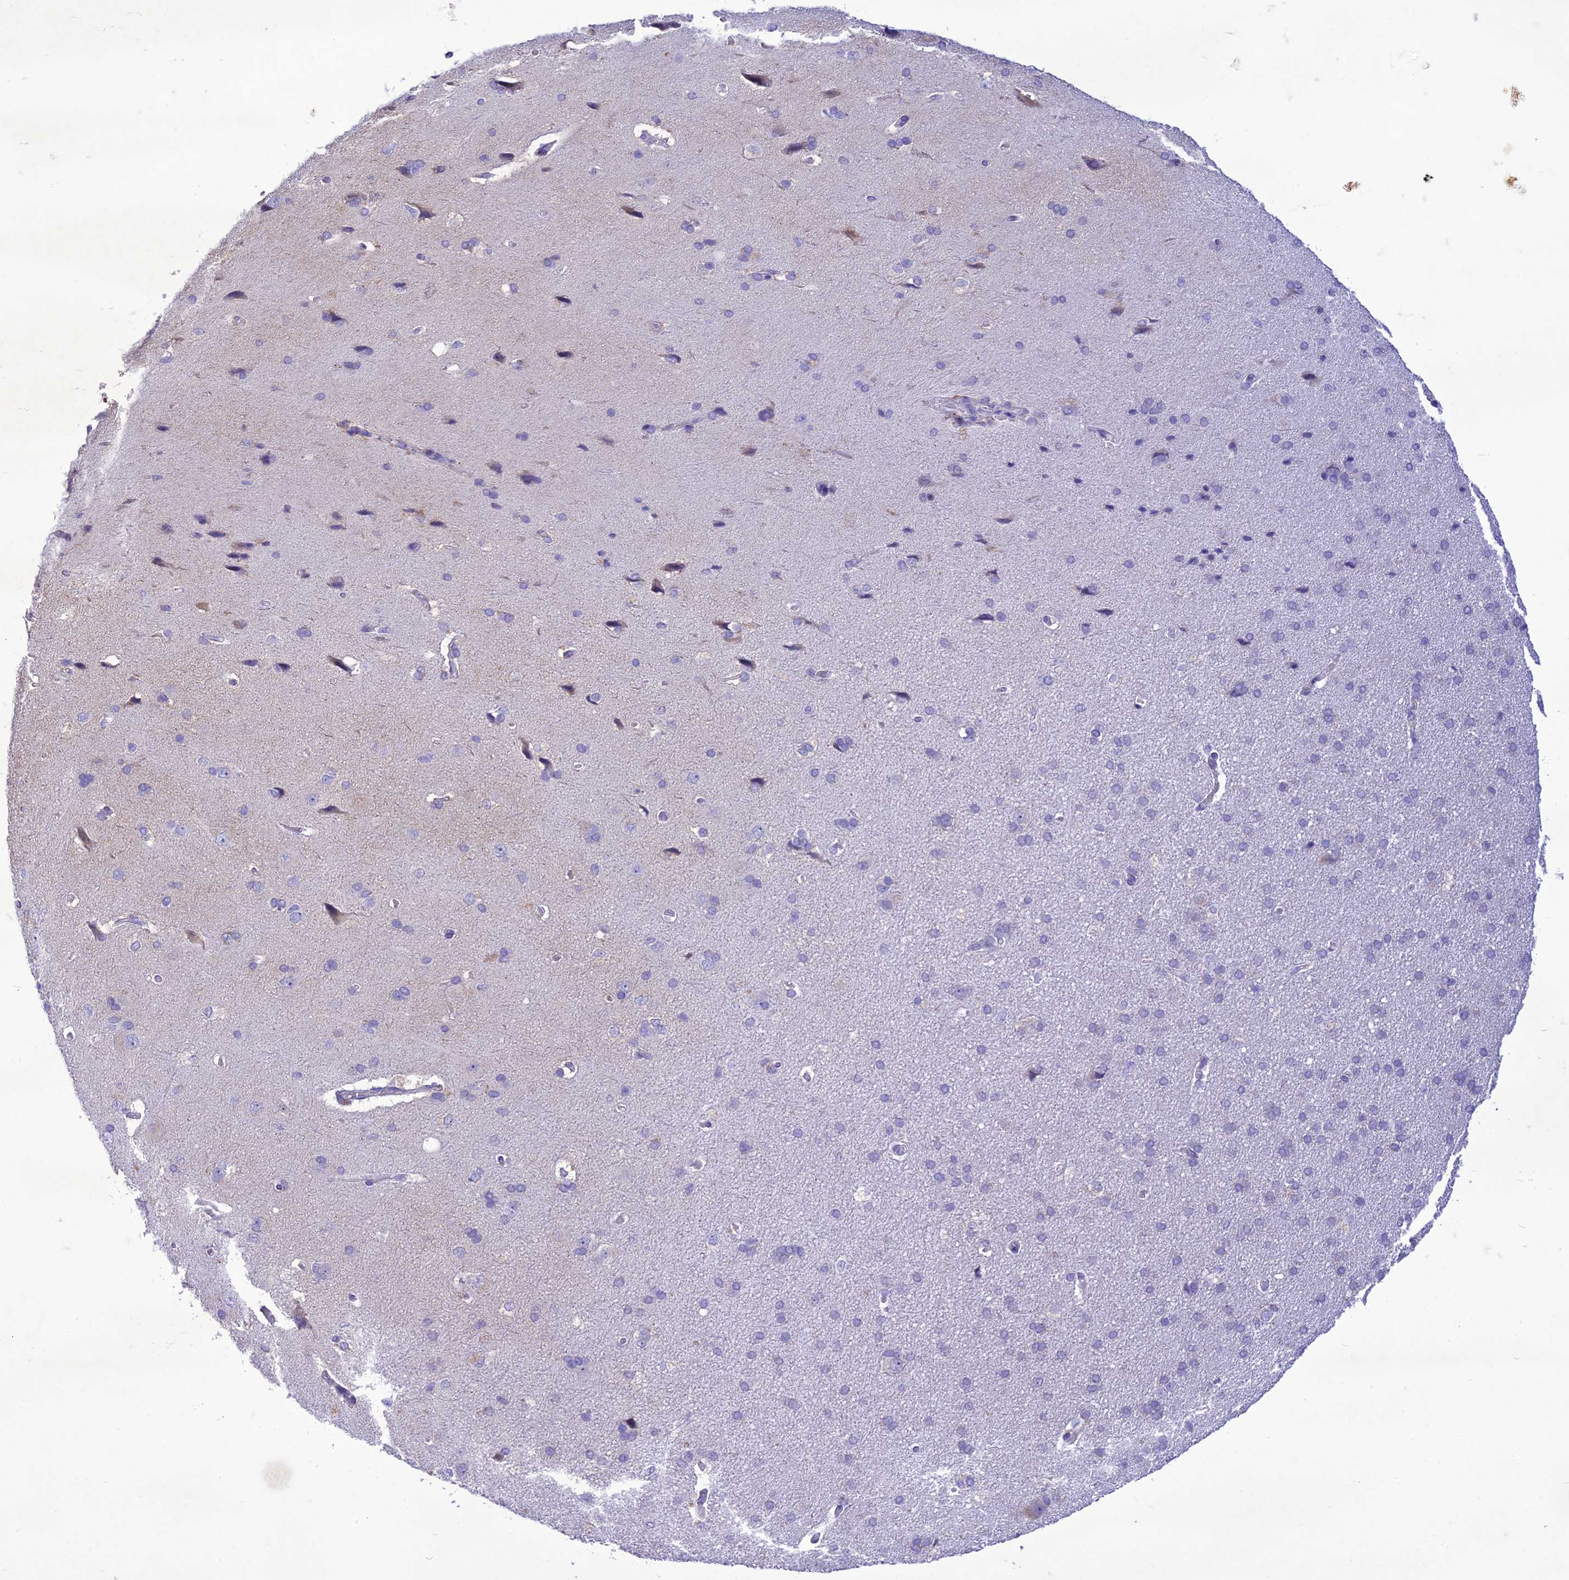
{"staining": {"intensity": "negative", "quantity": "none", "location": "none"}, "tissue": "cerebral cortex", "cell_type": "Endothelial cells", "image_type": "normal", "snomed": [{"axis": "morphology", "description": "Normal tissue, NOS"}, {"axis": "topography", "description": "Cerebral cortex"}], "caption": "Immunohistochemical staining of benign cerebral cortex shows no significant positivity in endothelial cells. (Immunohistochemistry, brightfield microscopy, high magnification).", "gene": "SLC13A5", "patient": {"sex": "male", "age": 62}}